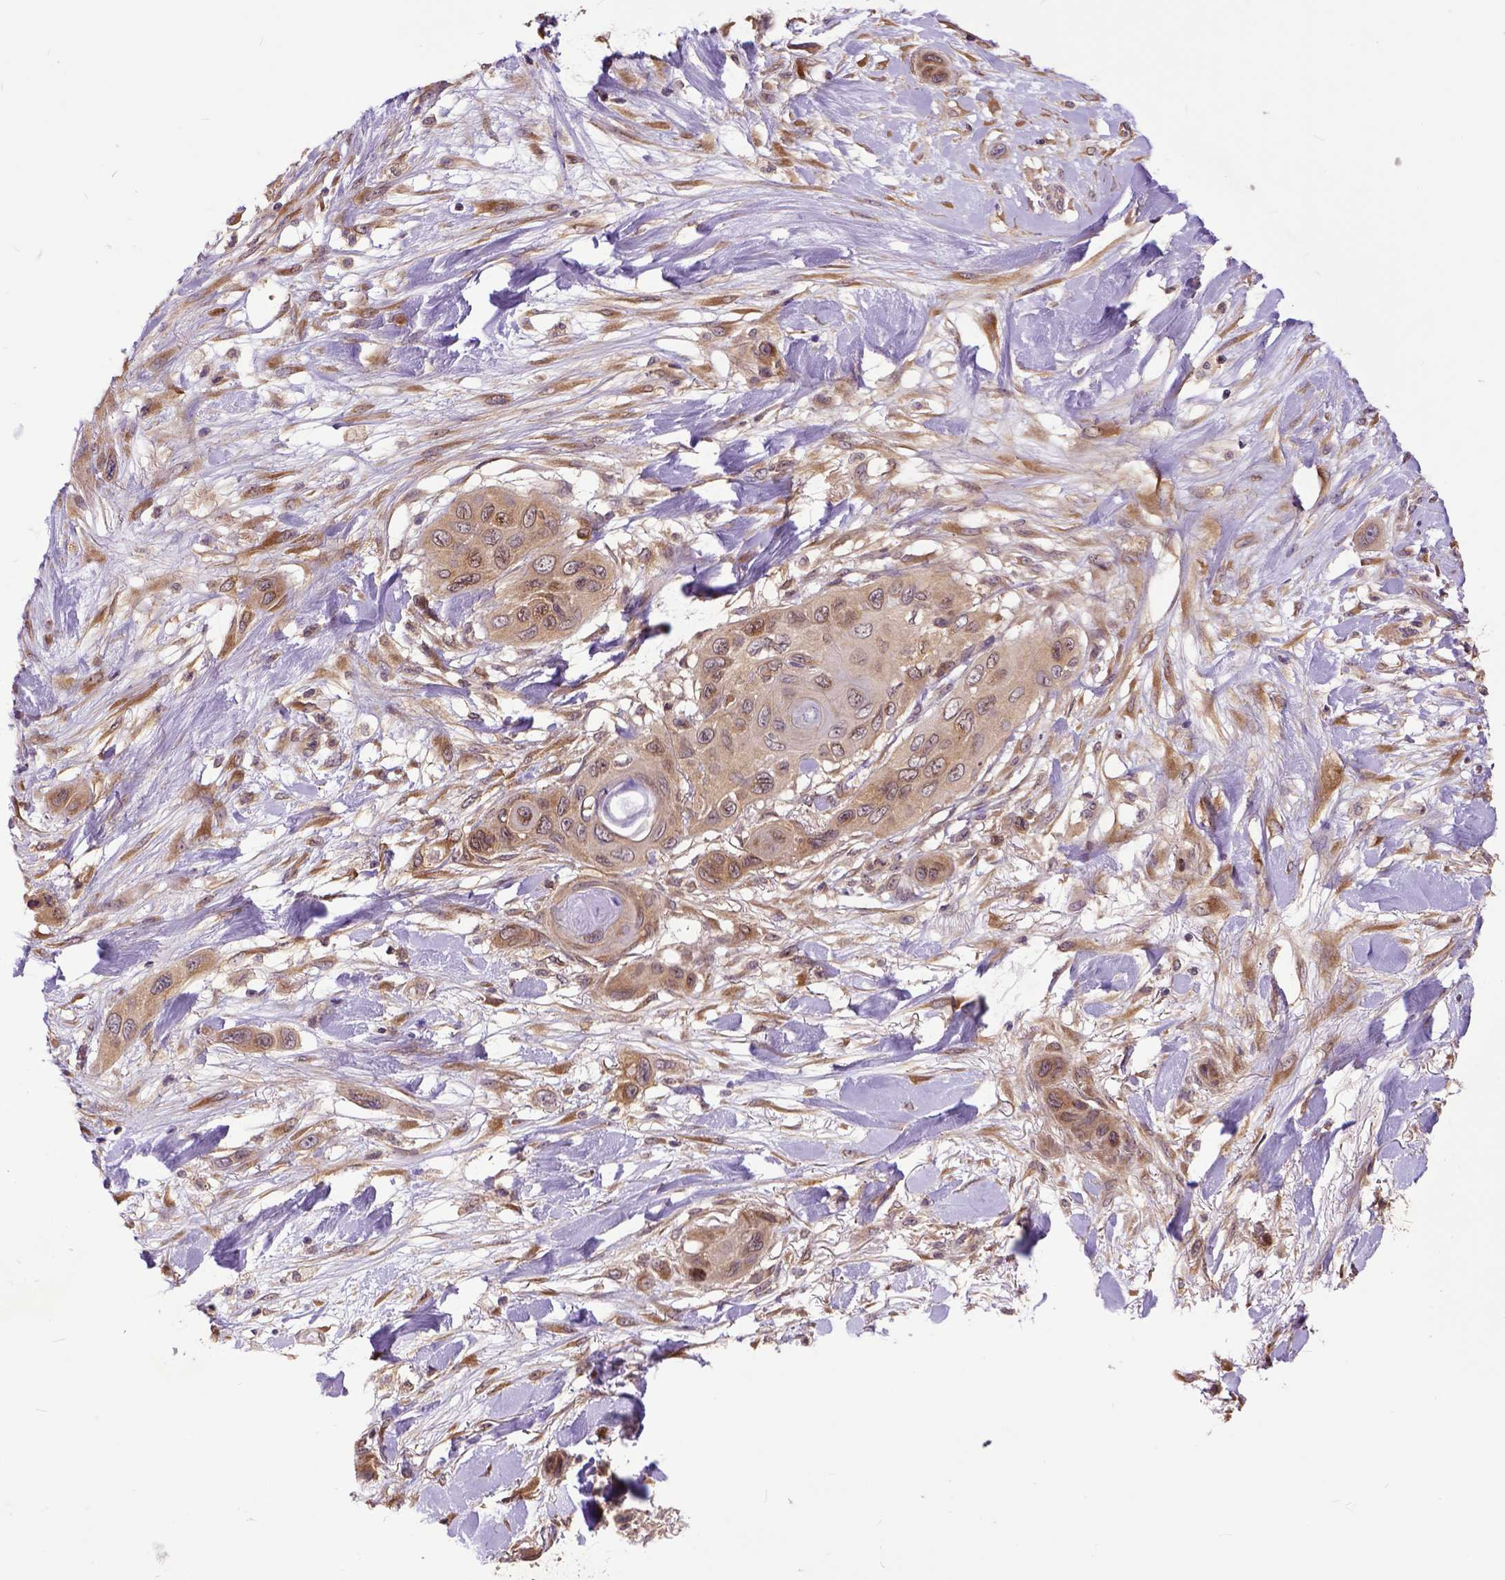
{"staining": {"intensity": "weak", "quantity": ">75%", "location": "cytoplasmic/membranous"}, "tissue": "skin cancer", "cell_type": "Tumor cells", "image_type": "cancer", "snomed": [{"axis": "morphology", "description": "Squamous cell carcinoma, NOS"}, {"axis": "topography", "description": "Skin"}], "caption": "Immunohistochemistry (IHC) of squamous cell carcinoma (skin) exhibits low levels of weak cytoplasmic/membranous staining in approximately >75% of tumor cells. The staining was performed using DAB, with brown indicating positive protein expression. Nuclei are stained blue with hematoxylin.", "gene": "ARL1", "patient": {"sex": "male", "age": 79}}